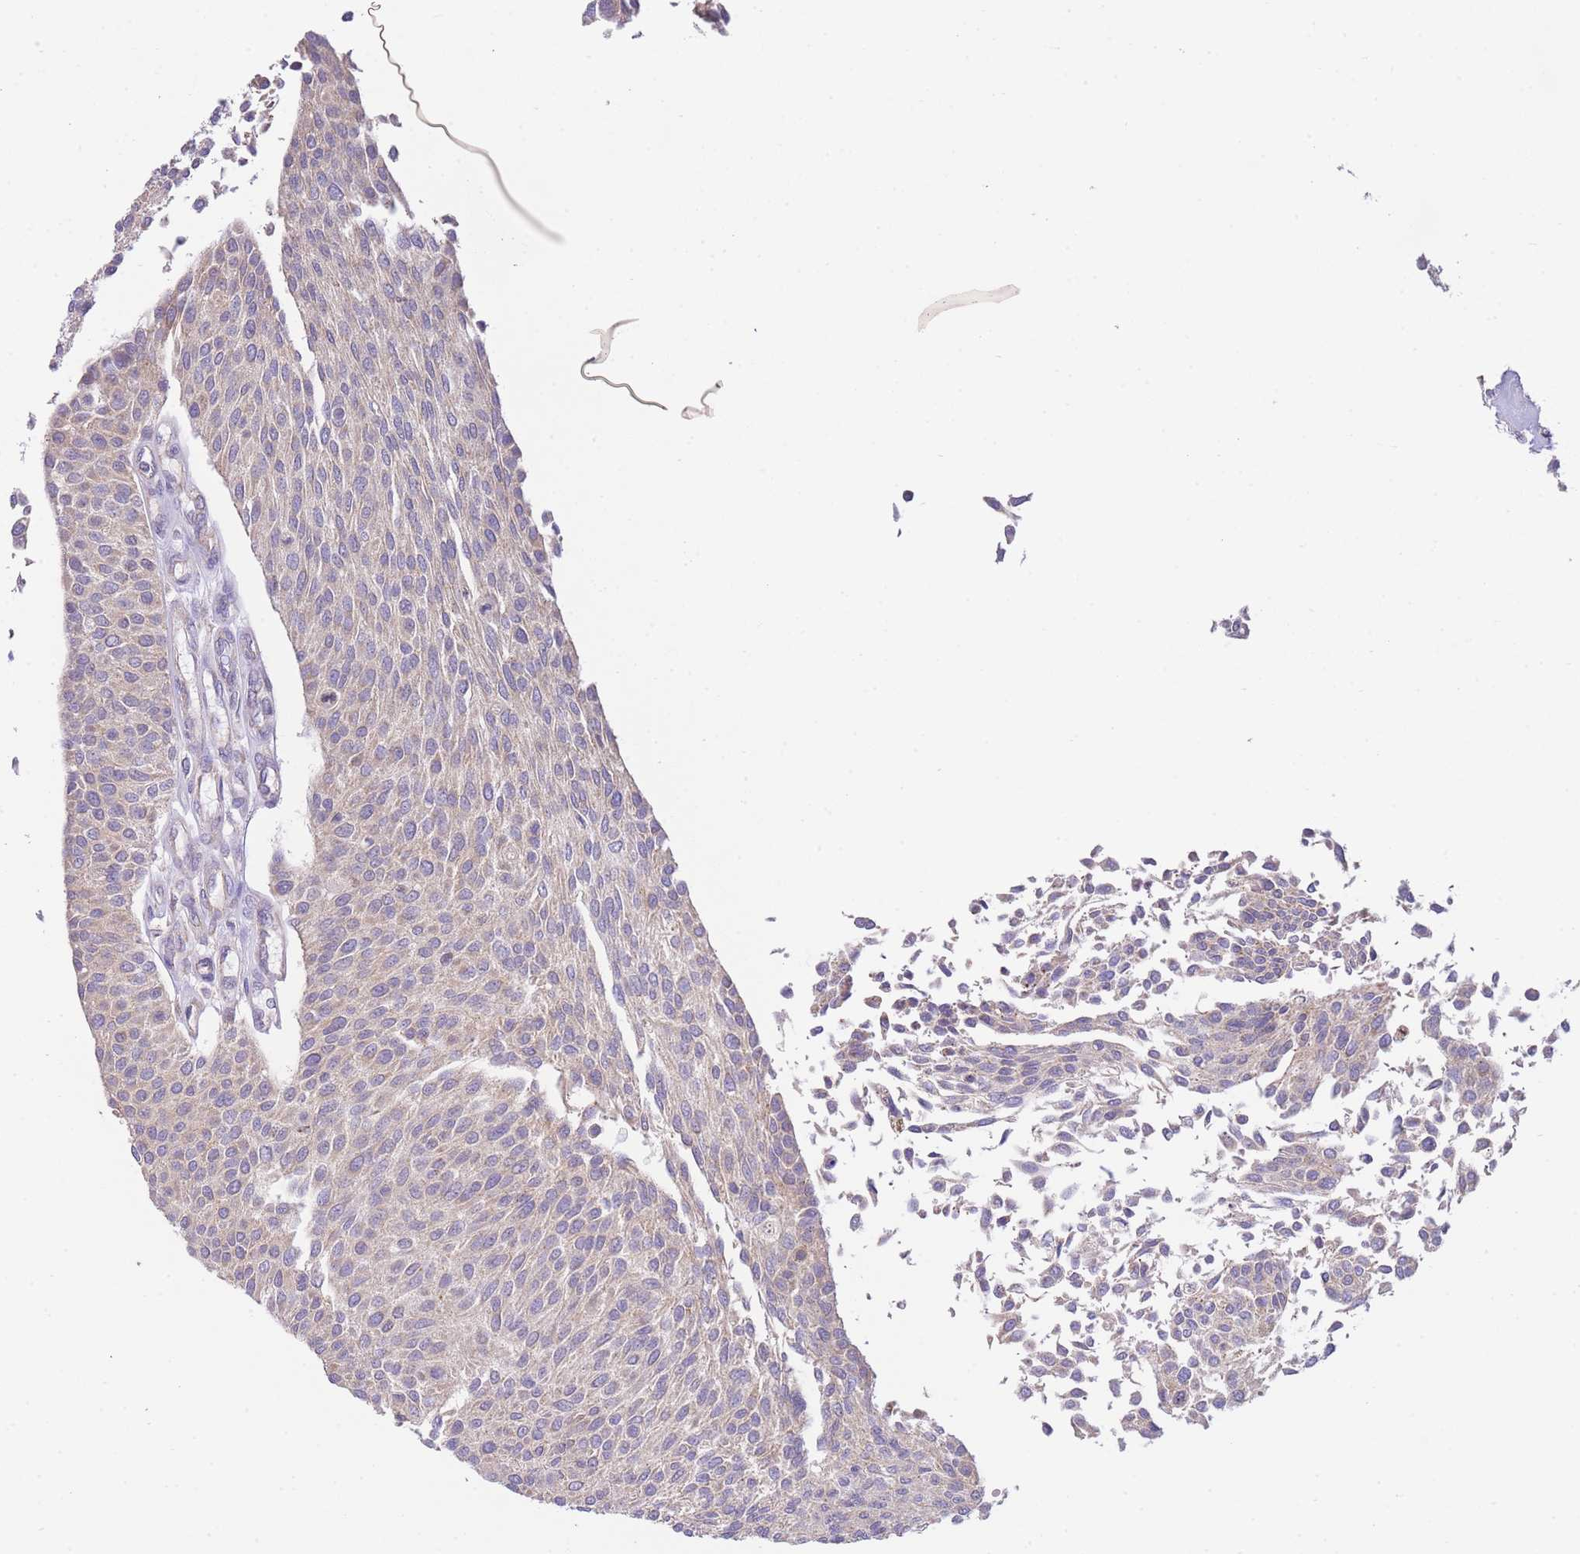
{"staining": {"intensity": "weak", "quantity": ">75%", "location": "cytoplasmic/membranous"}, "tissue": "urothelial cancer", "cell_type": "Tumor cells", "image_type": "cancer", "snomed": [{"axis": "morphology", "description": "Urothelial carcinoma, NOS"}, {"axis": "topography", "description": "Urinary bladder"}], "caption": "Tumor cells show low levels of weak cytoplasmic/membranous staining in about >75% of cells in urothelial cancer. (DAB IHC, brown staining for protein, blue staining for nuclei).", "gene": "CTBP1", "patient": {"sex": "male", "age": 55}}